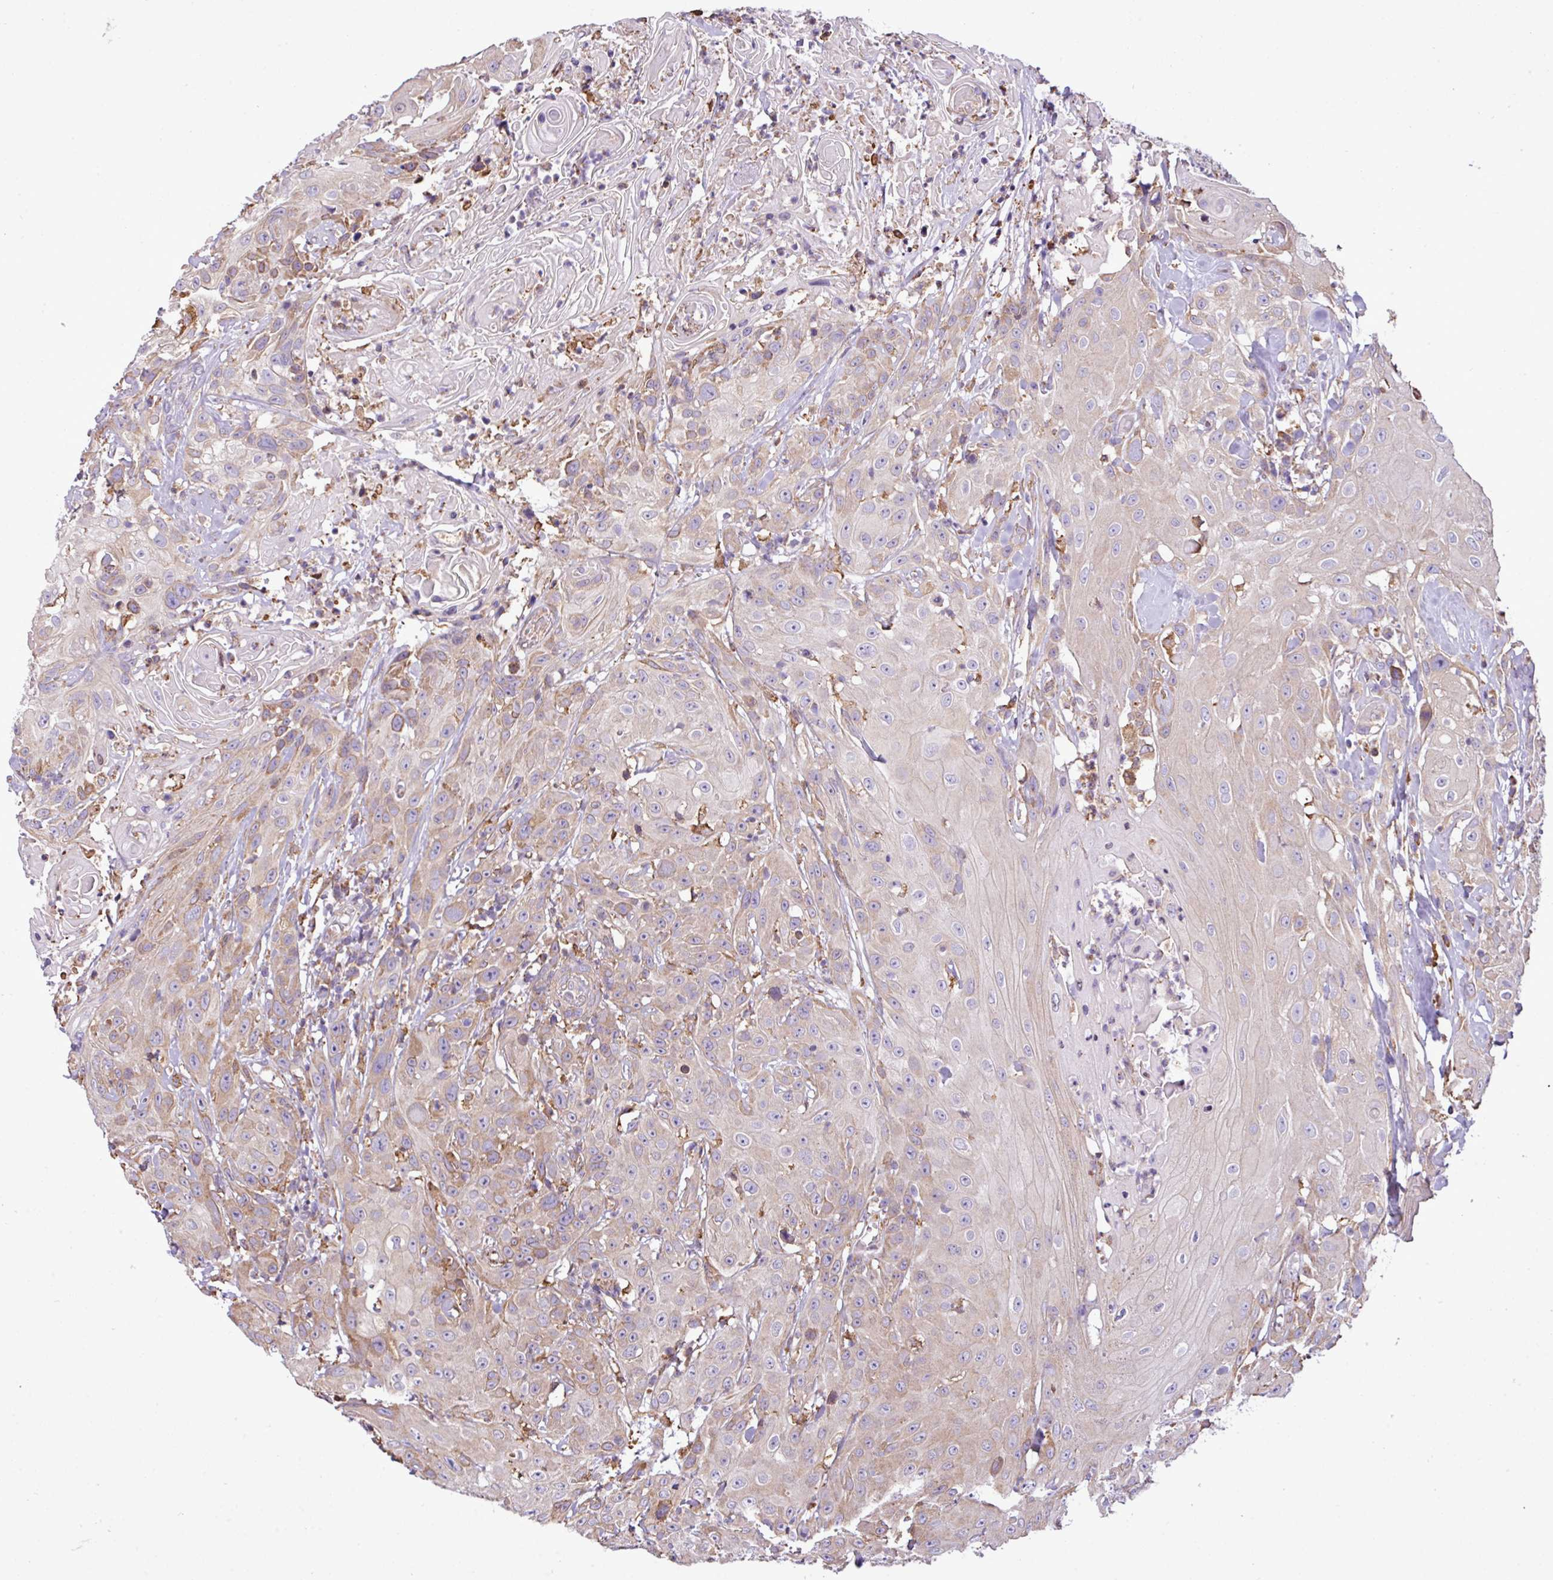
{"staining": {"intensity": "weak", "quantity": "25%-75%", "location": "cytoplasmic/membranous"}, "tissue": "head and neck cancer", "cell_type": "Tumor cells", "image_type": "cancer", "snomed": [{"axis": "morphology", "description": "Squamous cell carcinoma, NOS"}, {"axis": "topography", "description": "Skin"}, {"axis": "topography", "description": "Head-Neck"}], "caption": "Squamous cell carcinoma (head and neck) stained with a brown dye exhibits weak cytoplasmic/membranous positive staining in about 25%-75% of tumor cells.", "gene": "ZSCAN5A", "patient": {"sex": "male", "age": 80}}